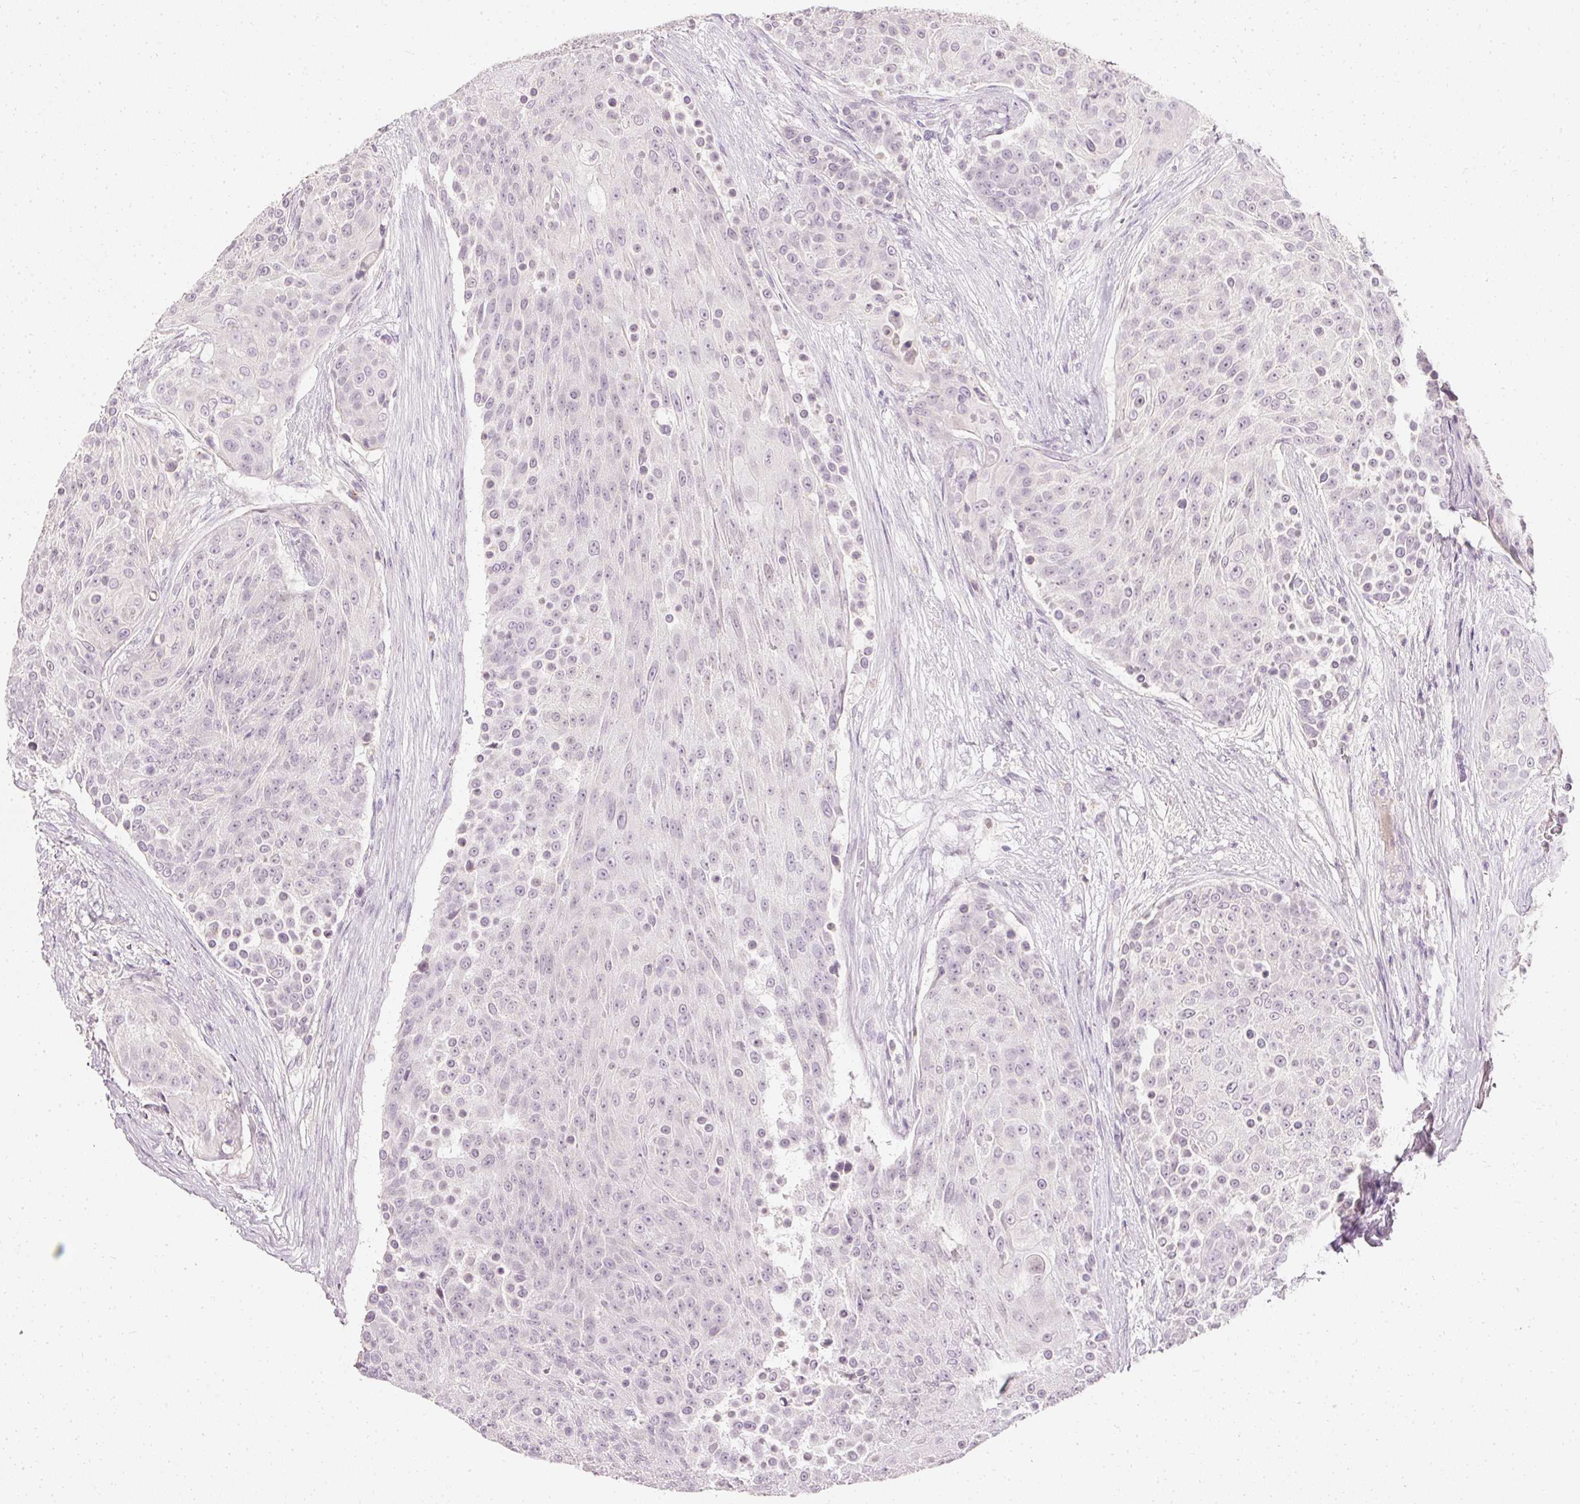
{"staining": {"intensity": "weak", "quantity": "25%-75%", "location": "nuclear"}, "tissue": "urothelial cancer", "cell_type": "Tumor cells", "image_type": "cancer", "snomed": [{"axis": "morphology", "description": "Urothelial carcinoma, High grade"}, {"axis": "topography", "description": "Urinary bladder"}], "caption": "A photomicrograph of urothelial cancer stained for a protein demonstrates weak nuclear brown staining in tumor cells.", "gene": "ELAVL3", "patient": {"sex": "female", "age": 63}}